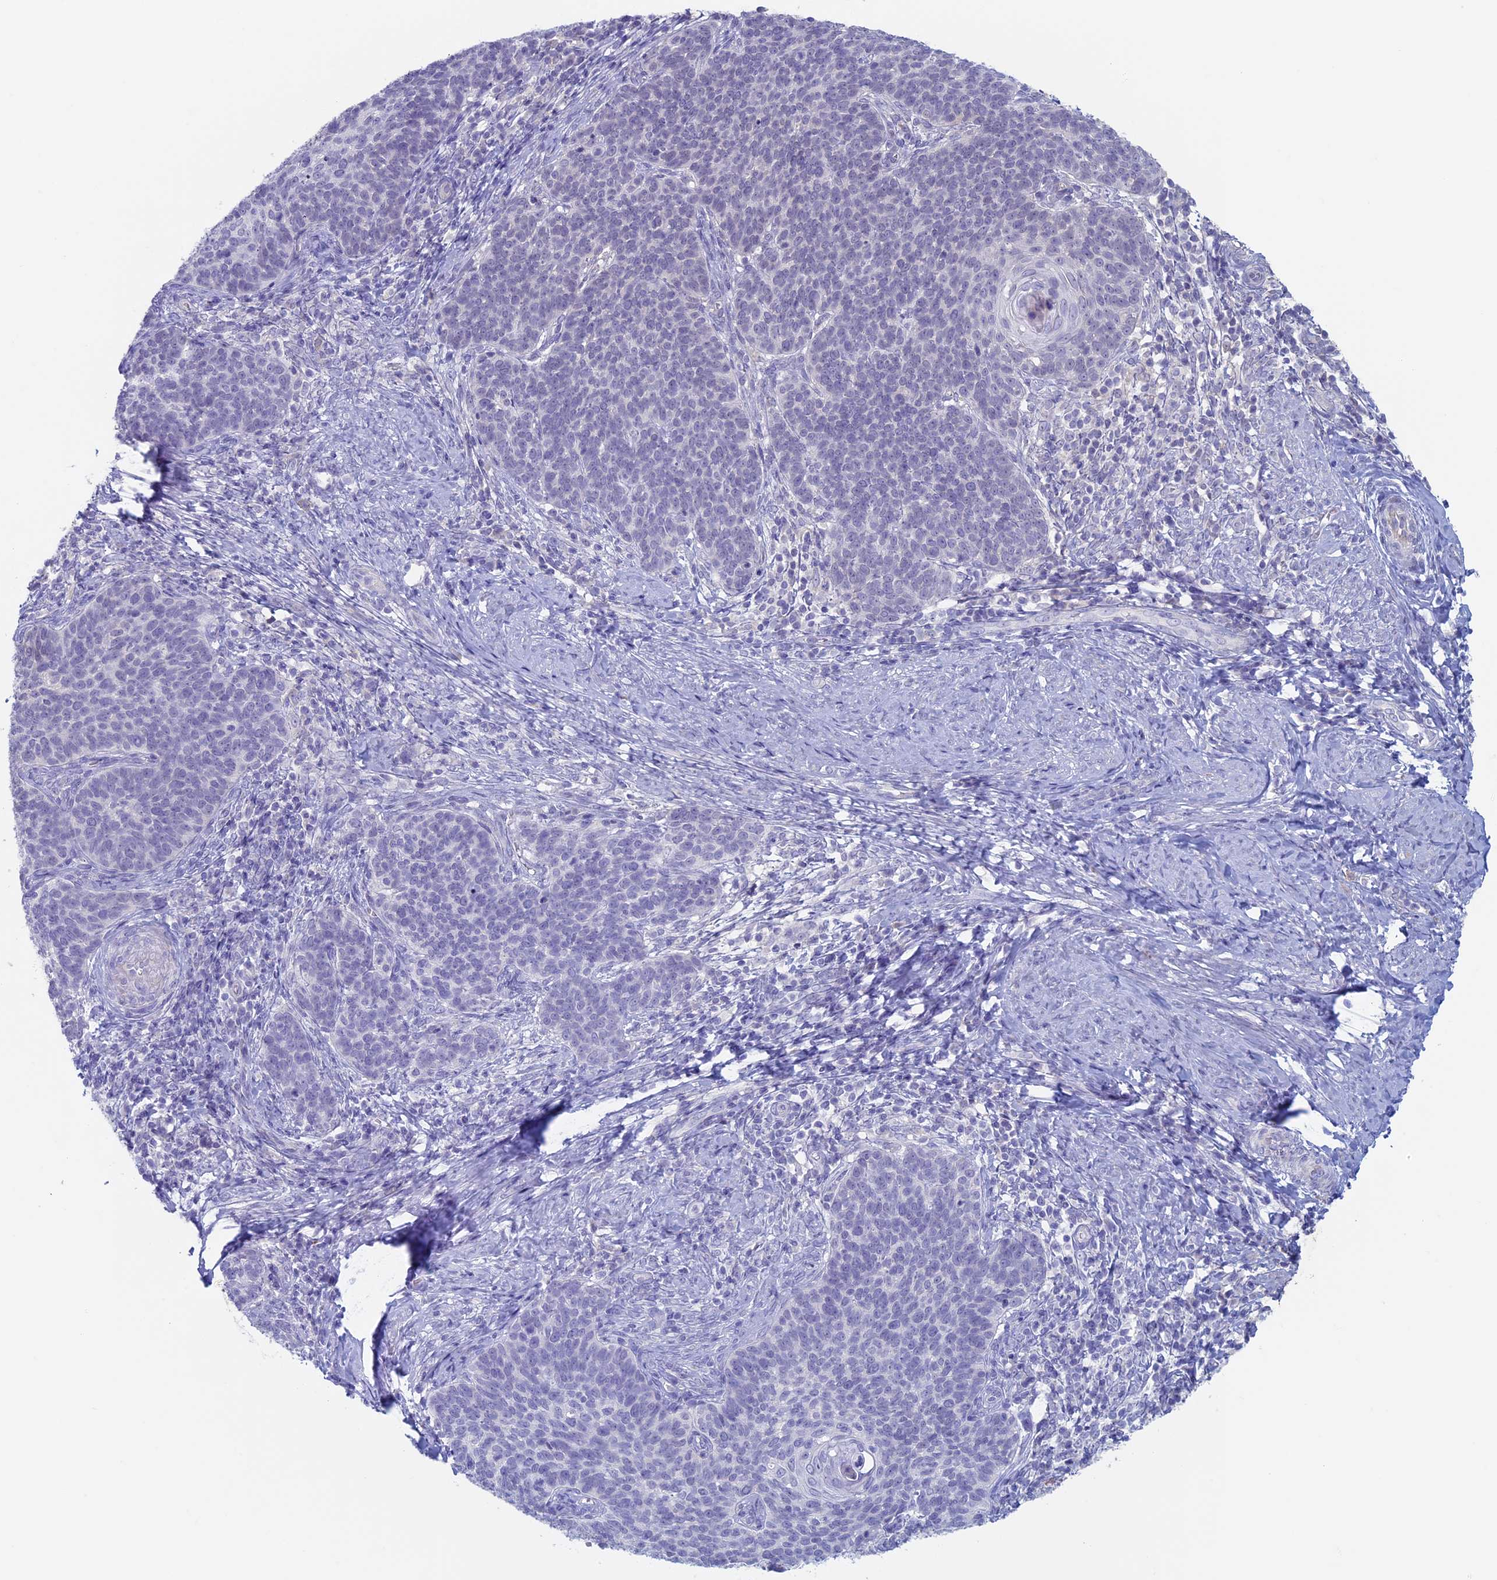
{"staining": {"intensity": "negative", "quantity": "none", "location": "none"}, "tissue": "cervical cancer", "cell_type": "Tumor cells", "image_type": "cancer", "snomed": [{"axis": "morphology", "description": "Normal tissue, NOS"}, {"axis": "morphology", "description": "Squamous cell carcinoma, NOS"}, {"axis": "topography", "description": "Cervix"}], "caption": "Tumor cells show no significant protein staining in squamous cell carcinoma (cervical). (DAB immunohistochemistry visualized using brightfield microscopy, high magnification).", "gene": "RCCD1", "patient": {"sex": "female", "age": 39}}